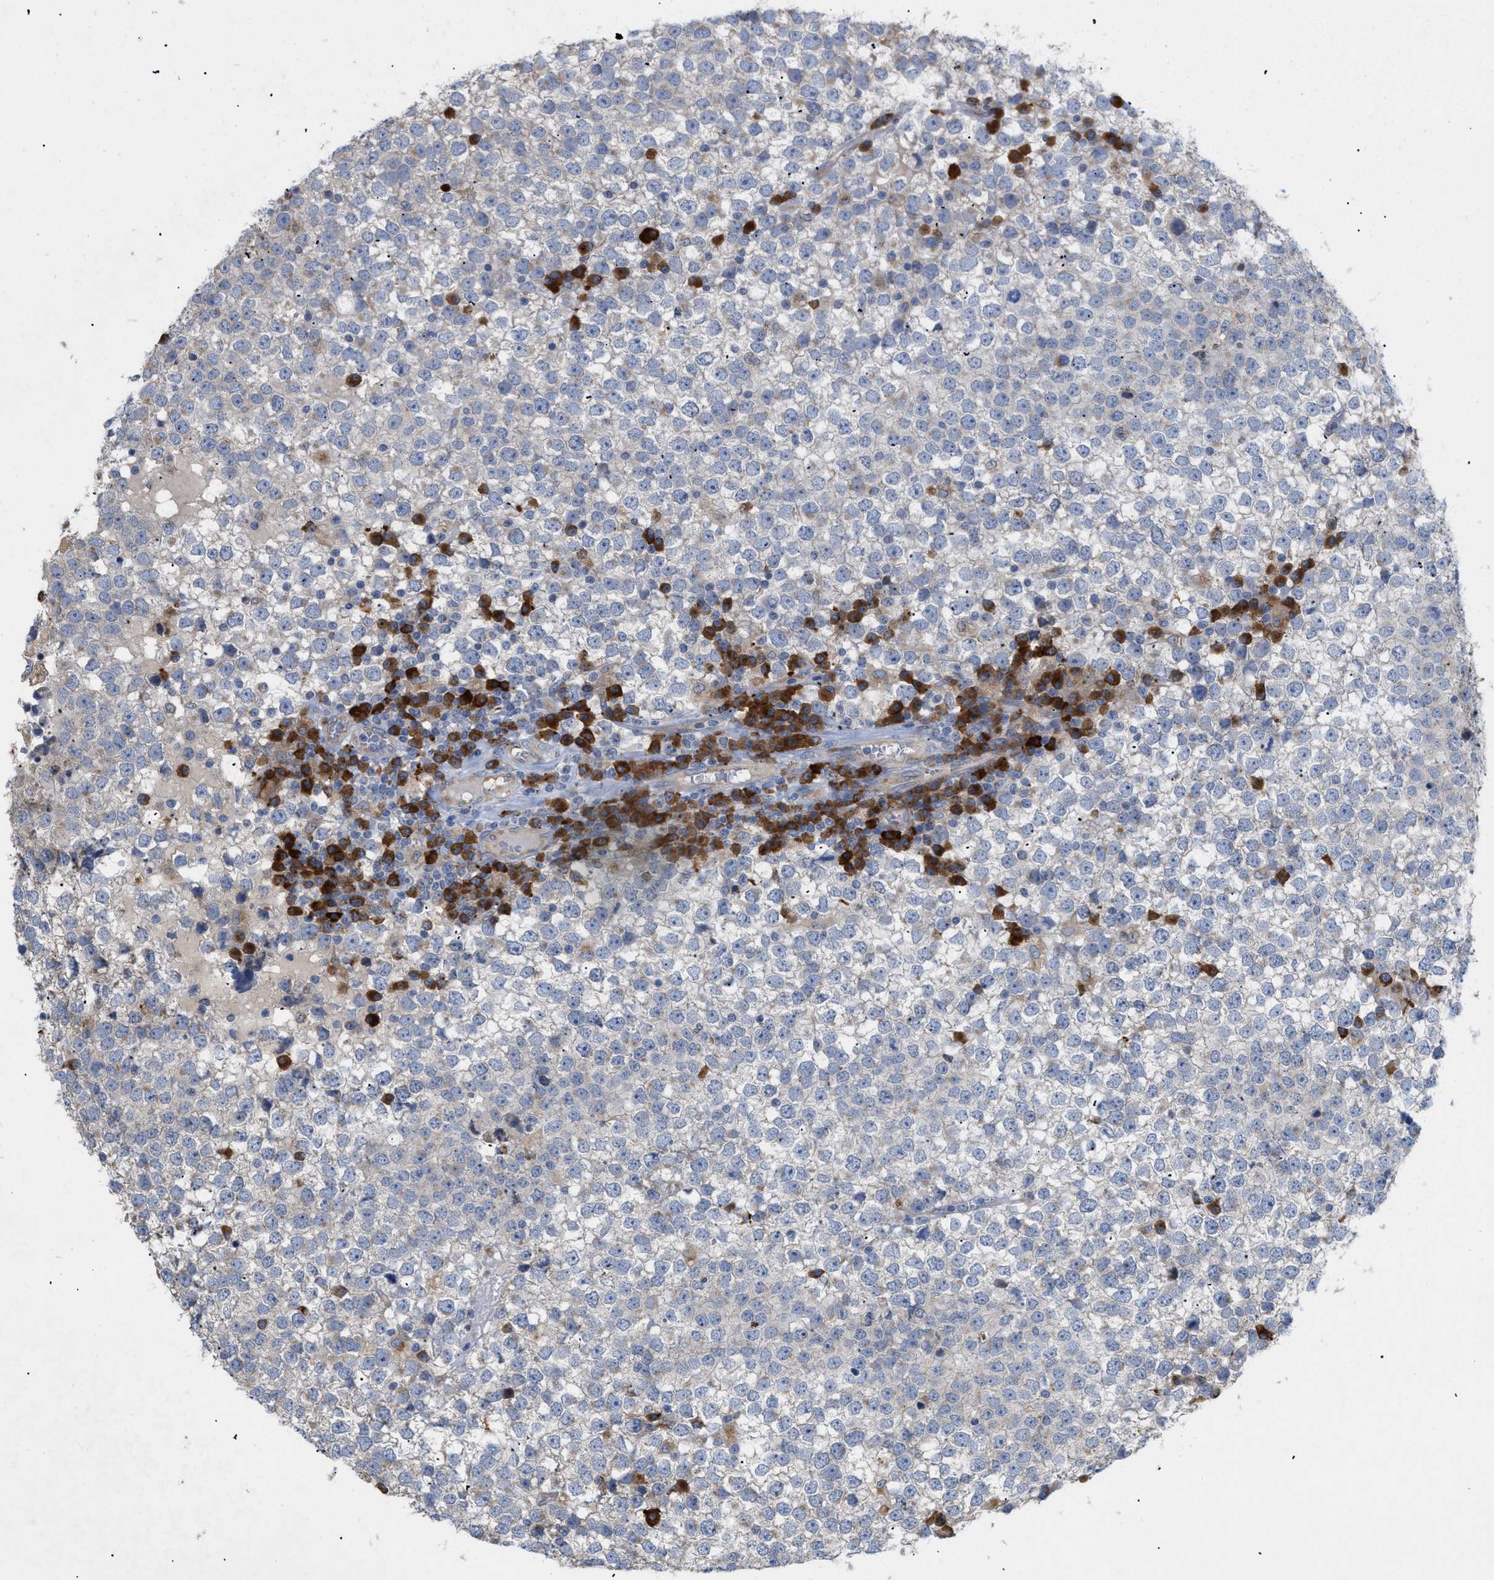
{"staining": {"intensity": "negative", "quantity": "none", "location": "none"}, "tissue": "testis cancer", "cell_type": "Tumor cells", "image_type": "cancer", "snomed": [{"axis": "morphology", "description": "Seminoma, NOS"}, {"axis": "topography", "description": "Testis"}], "caption": "This is an immunohistochemistry histopathology image of testis cancer. There is no expression in tumor cells.", "gene": "SLC50A1", "patient": {"sex": "male", "age": 65}}